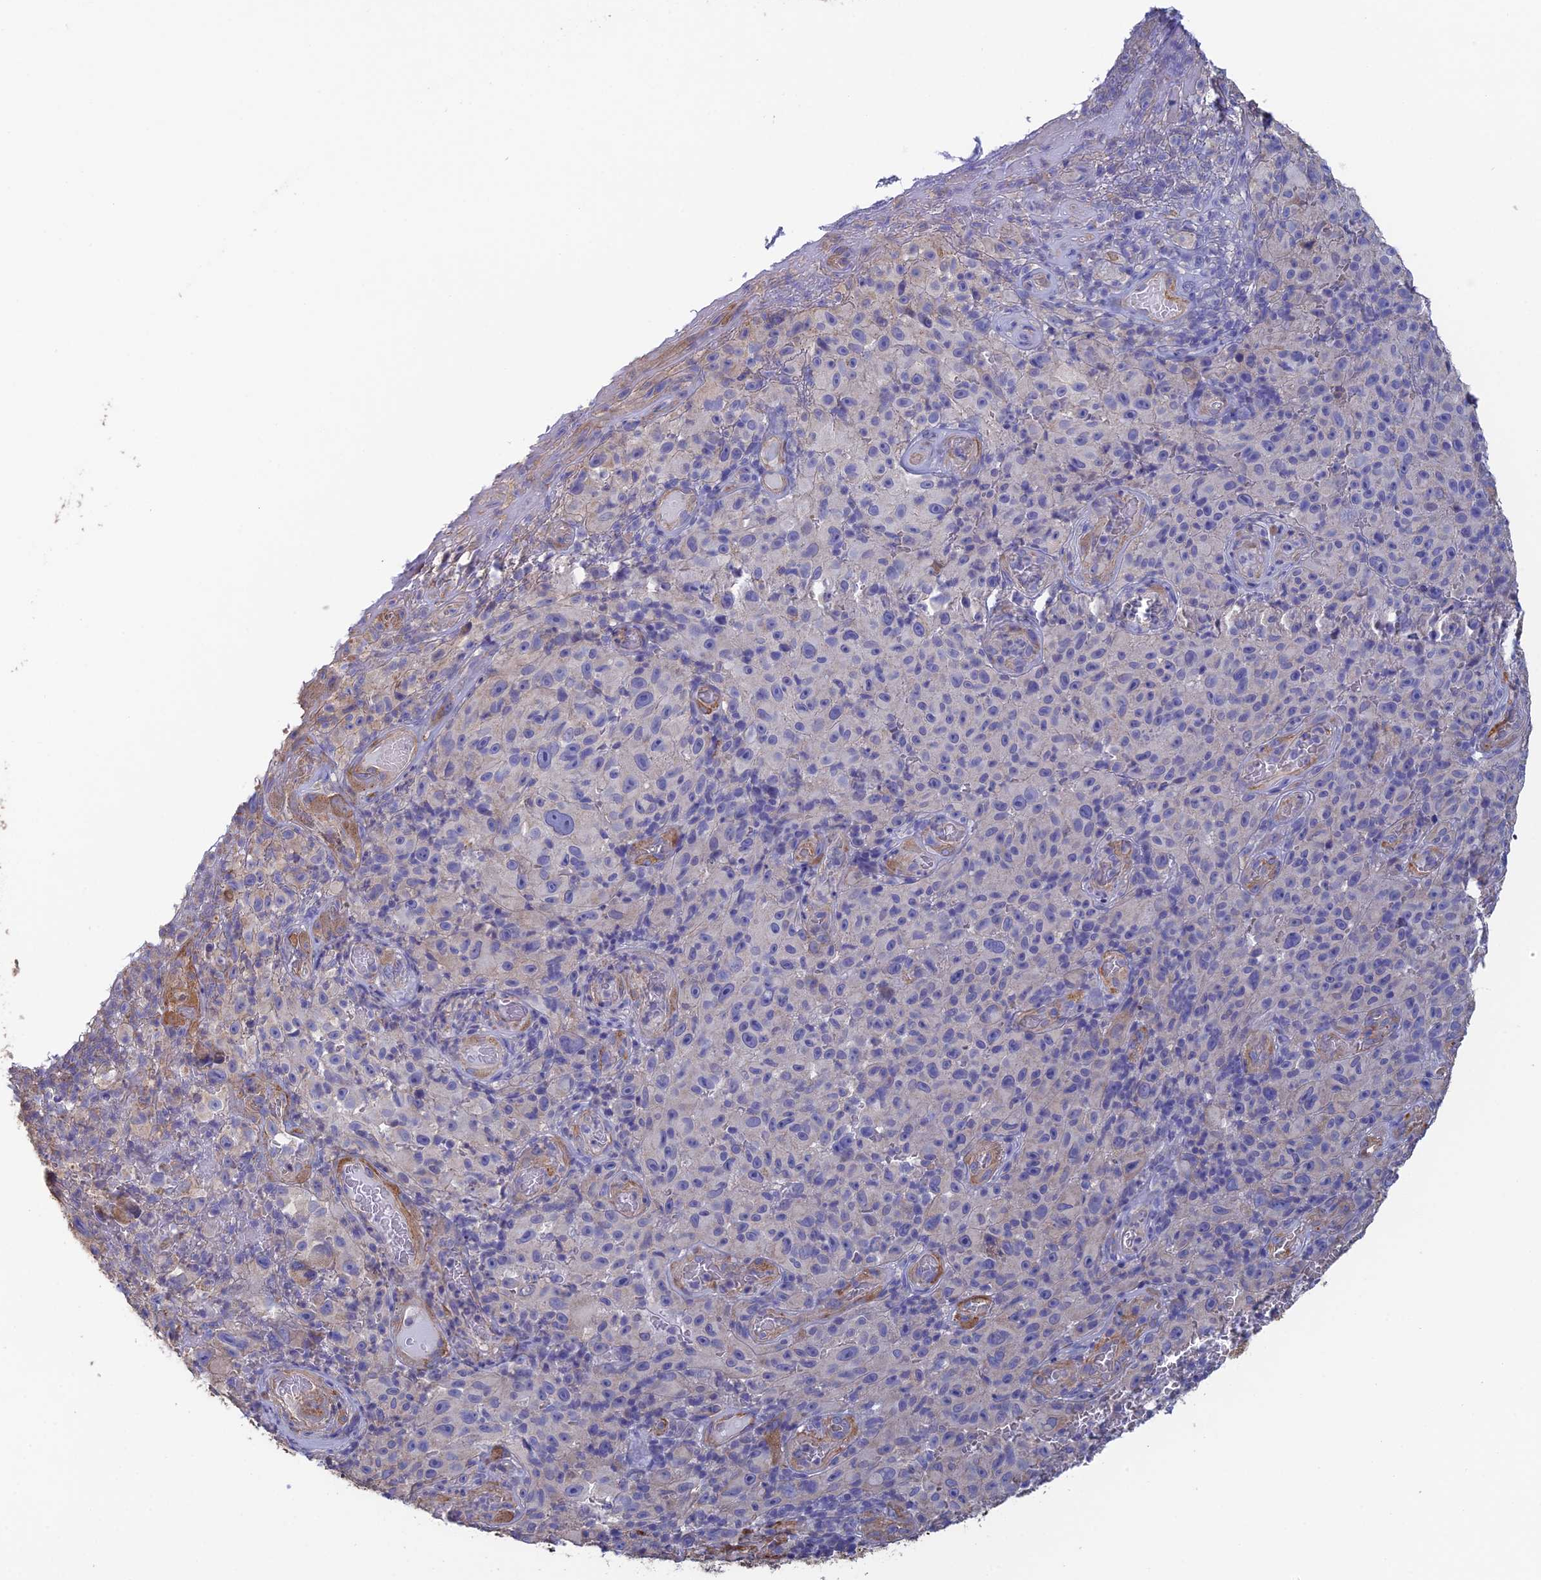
{"staining": {"intensity": "negative", "quantity": "none", "location": "none"}, "tissue": "melanoma", "cell_type": "Tumor cells", "image_type": "cancer", "snomed": [{"axis": "morphology", "description": "Malignant melanoma, NOS"}, {"axis": "topography", "description": "Skin"}], "caption": "Immunohistochemical staining of melanoma exhibits no significant expression in tumor cells.", "gene": "PCDHA5", "patient": {"sex": "female", "age": 82}}